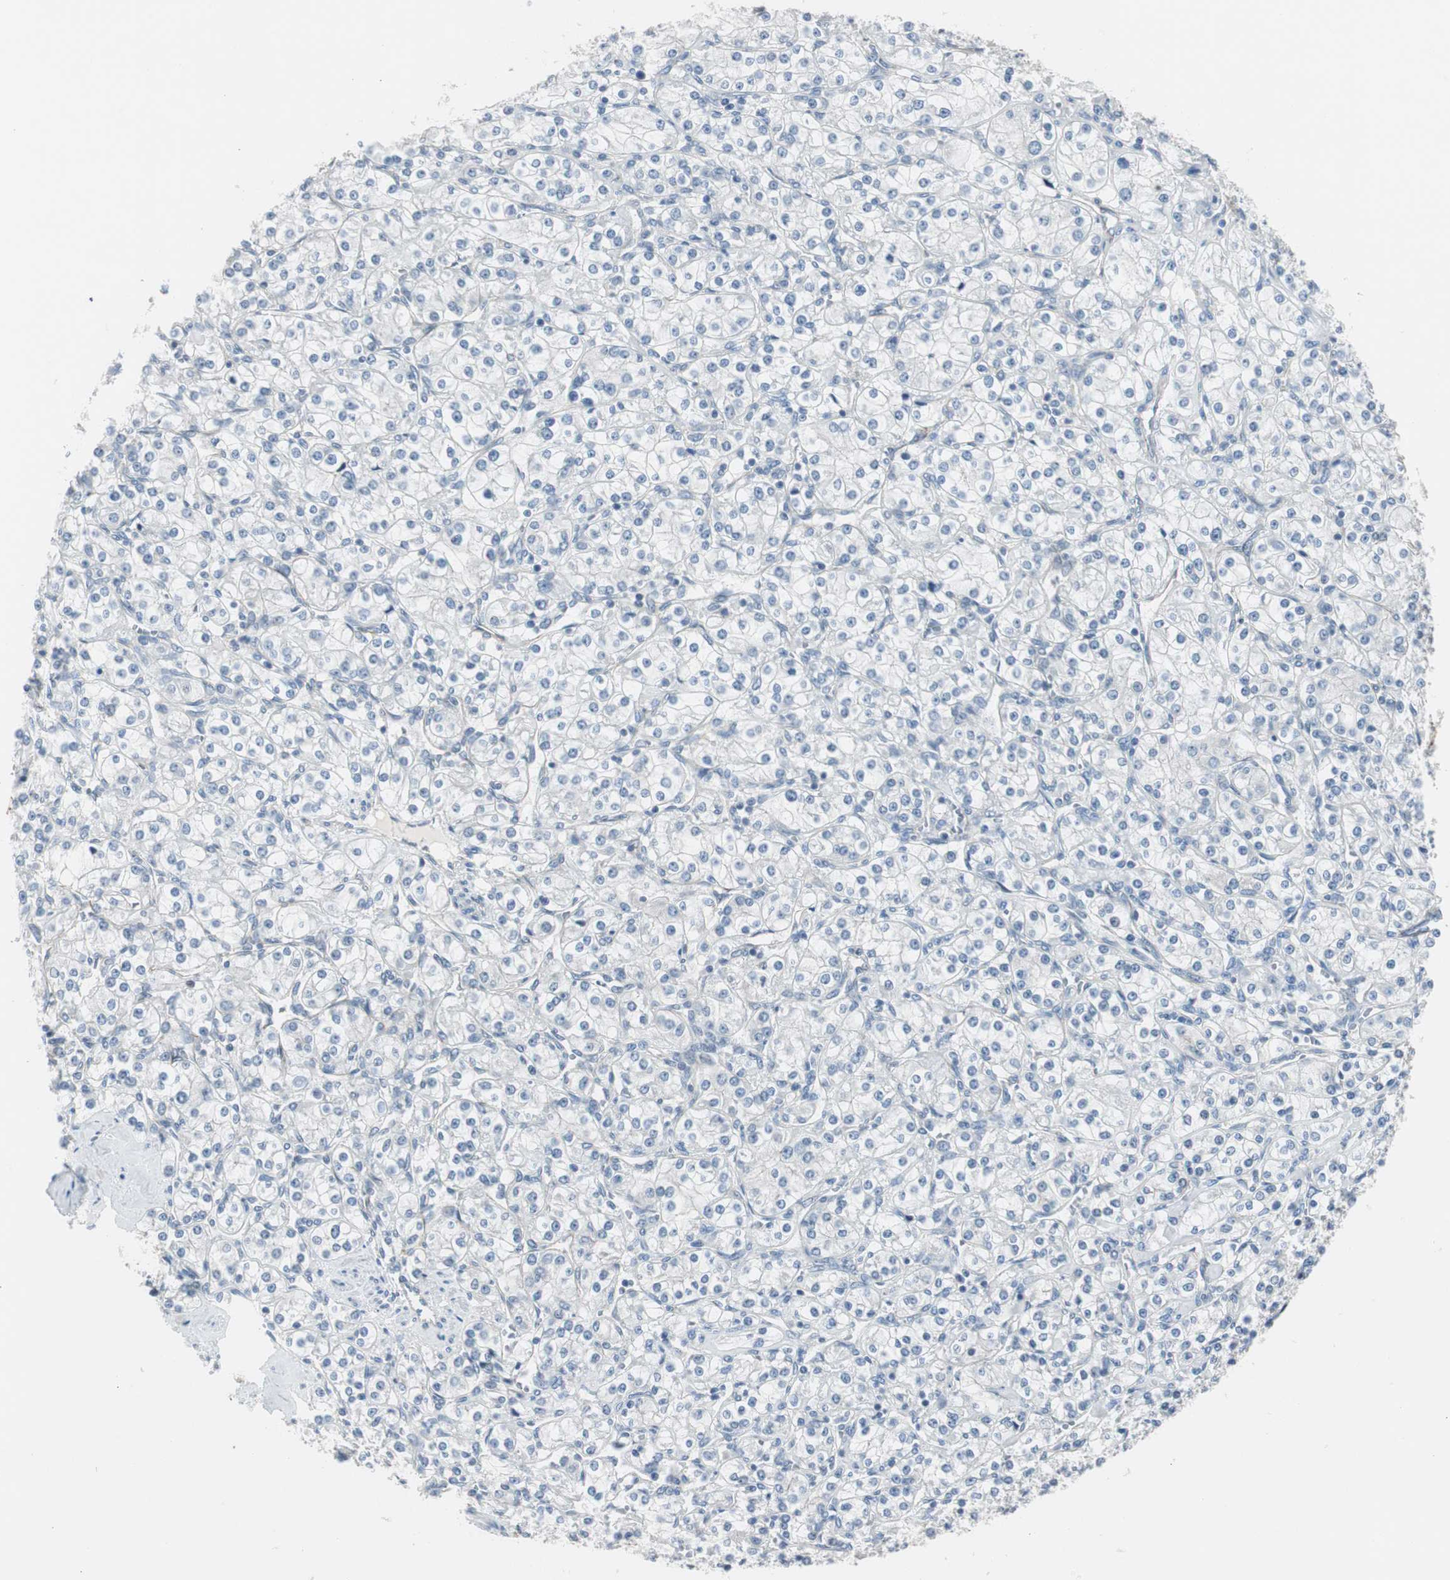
{"staining": {"intensity": "negative", "quantity": "none", "location": "none"}, "tissue": "renal cancer", "cell_type": "Tumor cells", "image_type": "cancer", "snomed": [{"axis": "morphology", "description": "Adenocarcinoma, NOS"}, {"axis": "topography", "description": "Kidney"}], "caption": "Adenocarcinoma (renal) was stained to show a protein in brown. There is no significant positivity in tumor cells. (Brightfield microscopy of DAB IHC at high magnification).", "gene": "STXBP4", "patient": {"sex": "male", "age": 77}}